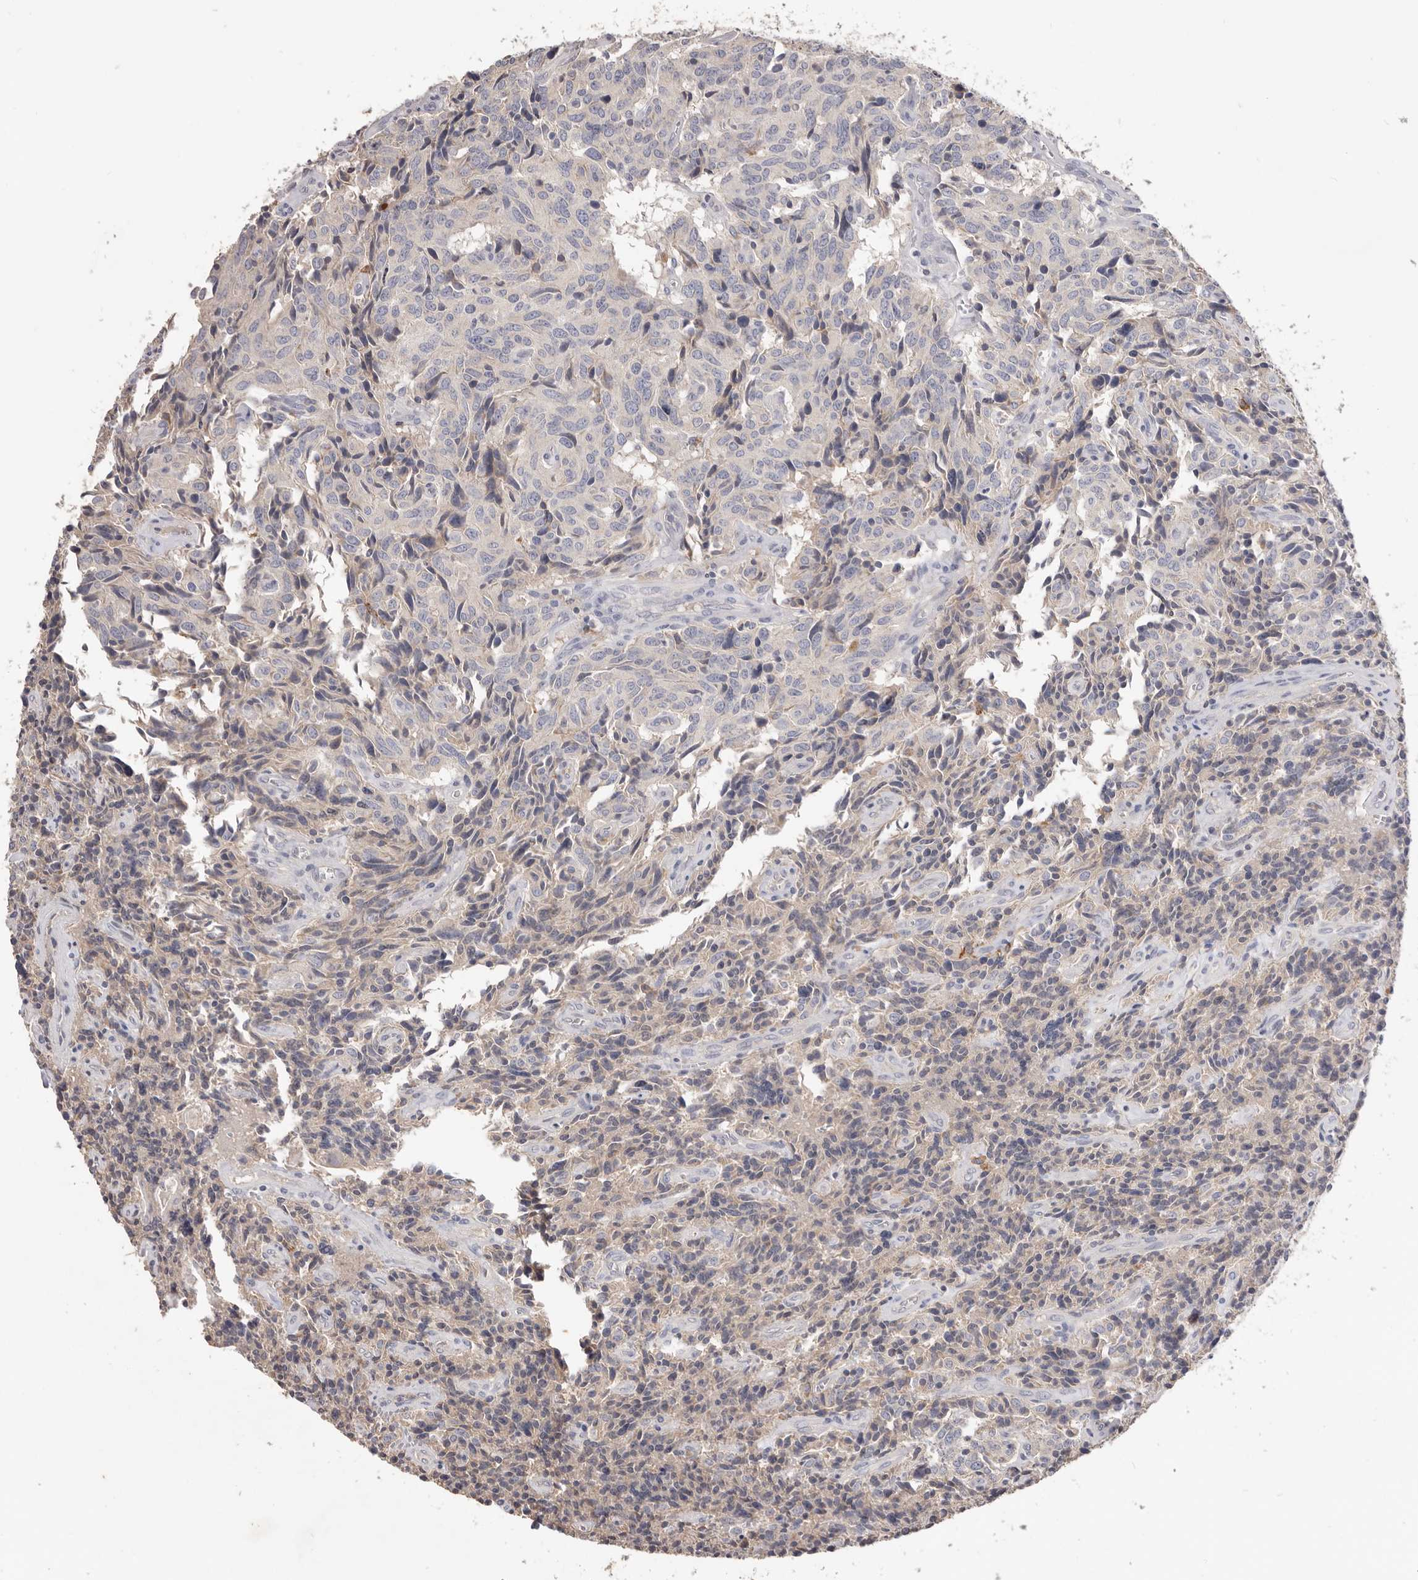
{"staining": {"intensity": "negative", "quantity": "none", "location": "none"}, "tissue": "carcinoid", "cell_type": "Tumor cells", "image_type": "cancer", "snomed": [{"axis": "morphology", "description": "Carcinoid, malignant, NOS"}, {"axis": "topography", "description": "Lung"}], "caption": "IHC histopathology image of carcinoid stained for a protein (brown), which shows no expression in tumor cells.", "gene": "HCAR2", "patient": {"sex": "female", "age": 46}}